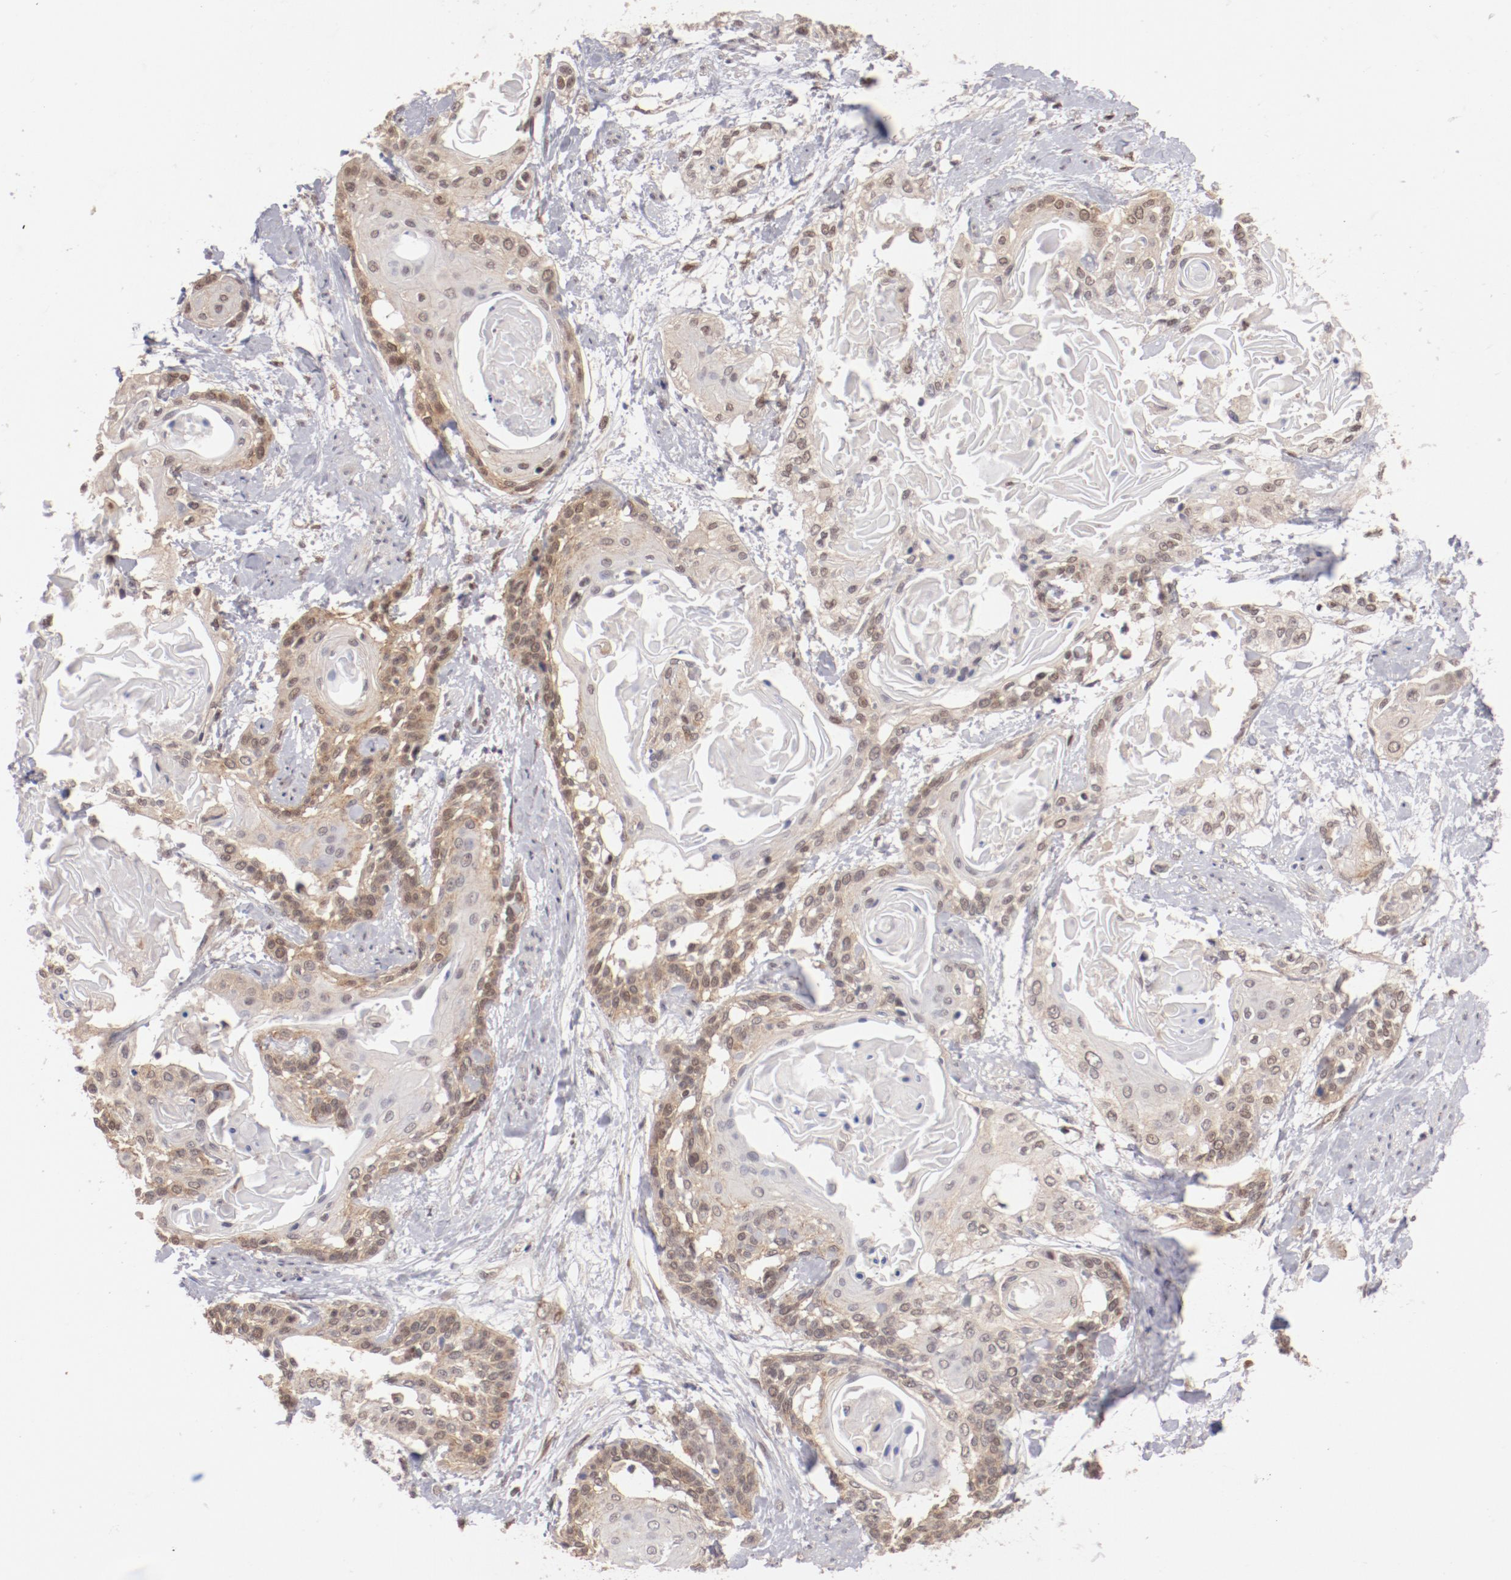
{"staining": {"intensity": "weak", "quantity": "25%-75%", "location": "cytoplasmic/membranous,nuclear"}, "tissue": "cervical cancer", "cell_type": "Tumor cells", "image_type": "cancer", "snomed": [{"axis": "morphology", "description": "Squamous cell carcinoma, NOS"}, {"axis": "topography", "description": "Cervix"}], "caption": "Immunohistochemical staining of human squamous cell carcinoma (cervical) demonstrates low levels of weak cytoplasmic/membranous and nuclear positivity in approximately 25%-75% of tumor cells.", "gene": "NFE2", "patient": {"sex": "female", "age": 57}}